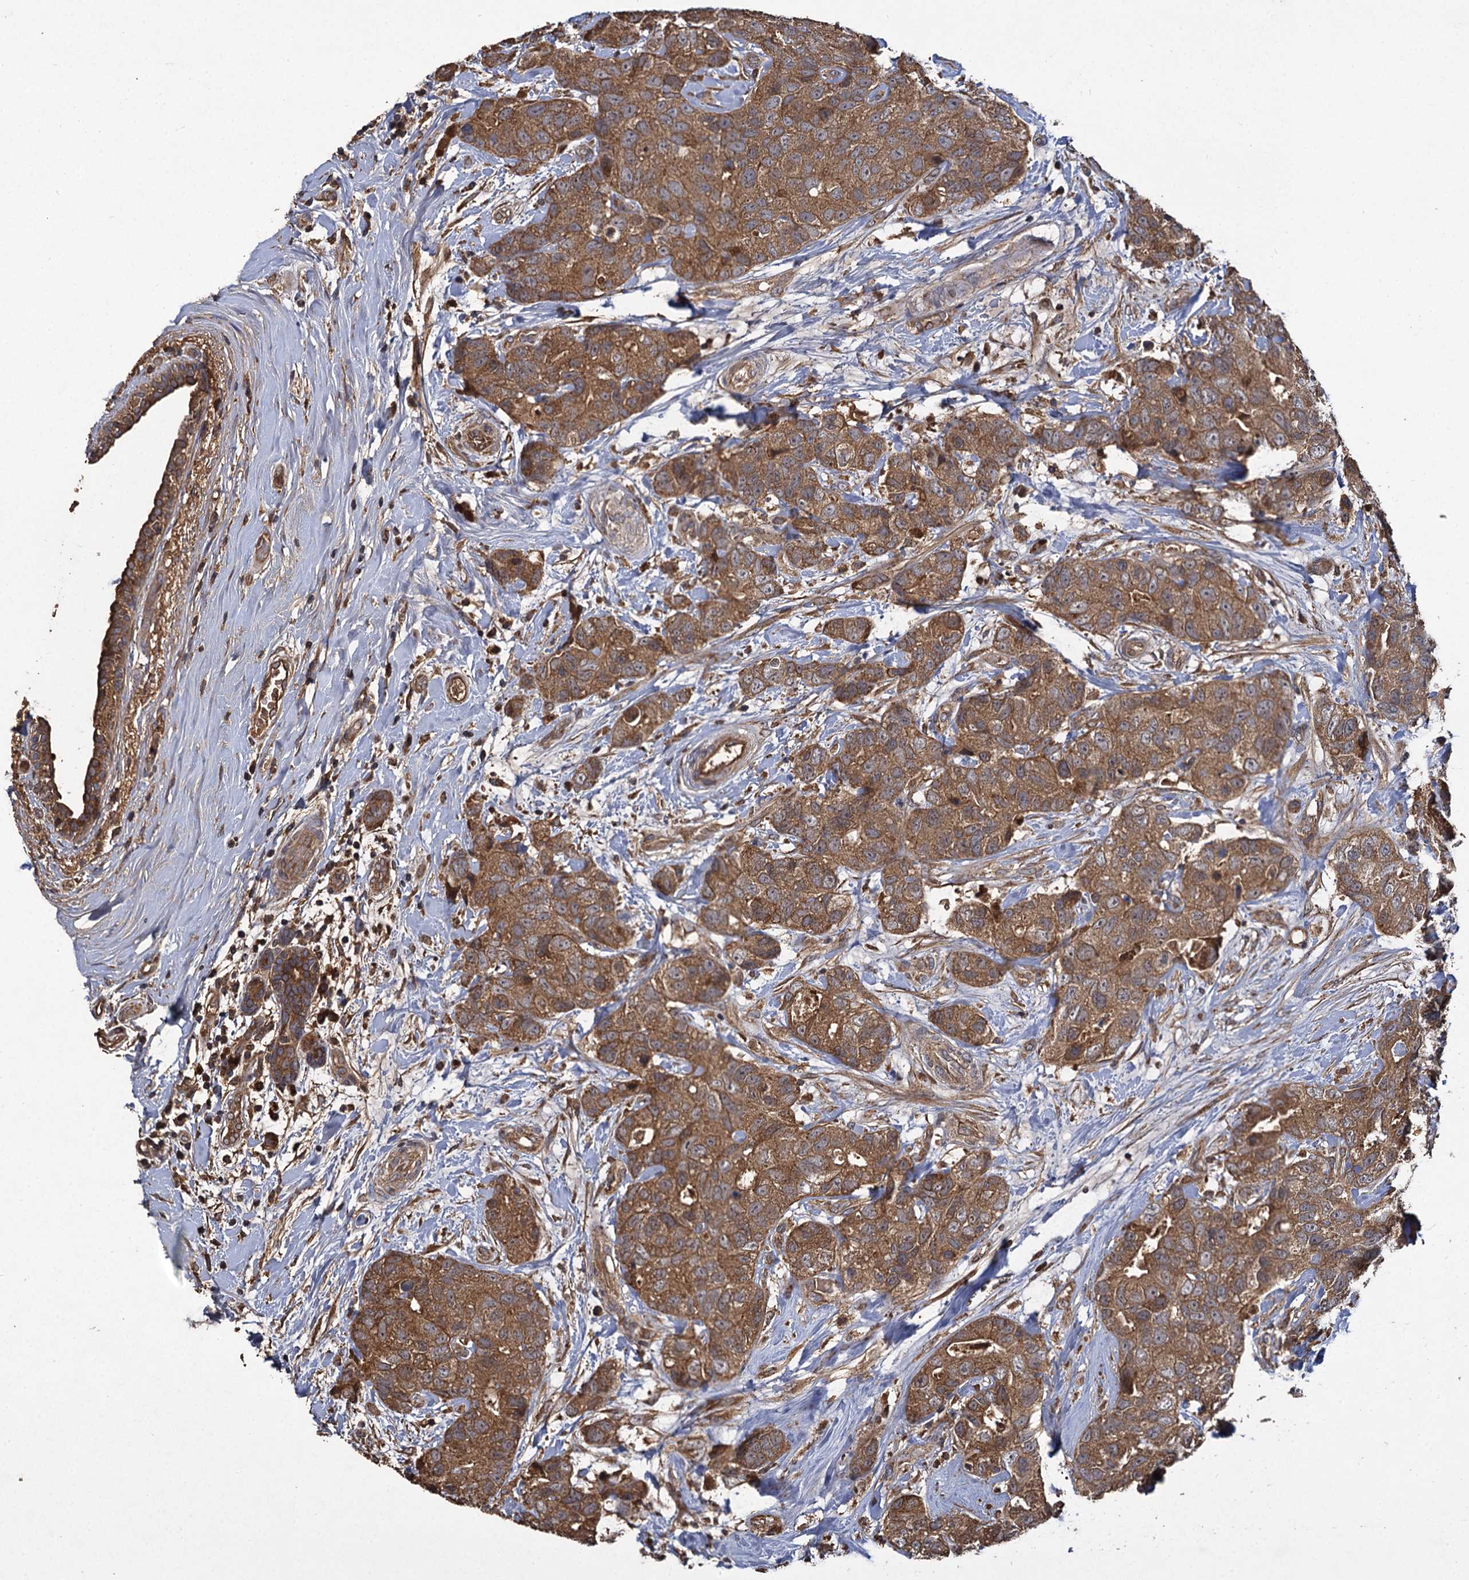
{"staining": {"intensity": "moderate", "quantity": ">75%", "location": "cytoplasmic/membranous"}, "tissue": "breast cancer", "cell_type": "Tumor cells", "image_type": "cancer", "snomed": [{"axis": "morphology", "description": "Duct carcinoma"}, {"axis": "topography", "description": "Breast"}], "caption": "The micrograph demonstrates a brown stain indicating the presence of a protein in the cytoplasmic/membranous of tumor cells in breast cancer.", "gene": "GCLC", "patient": {"sex": "female", "age": 62}}